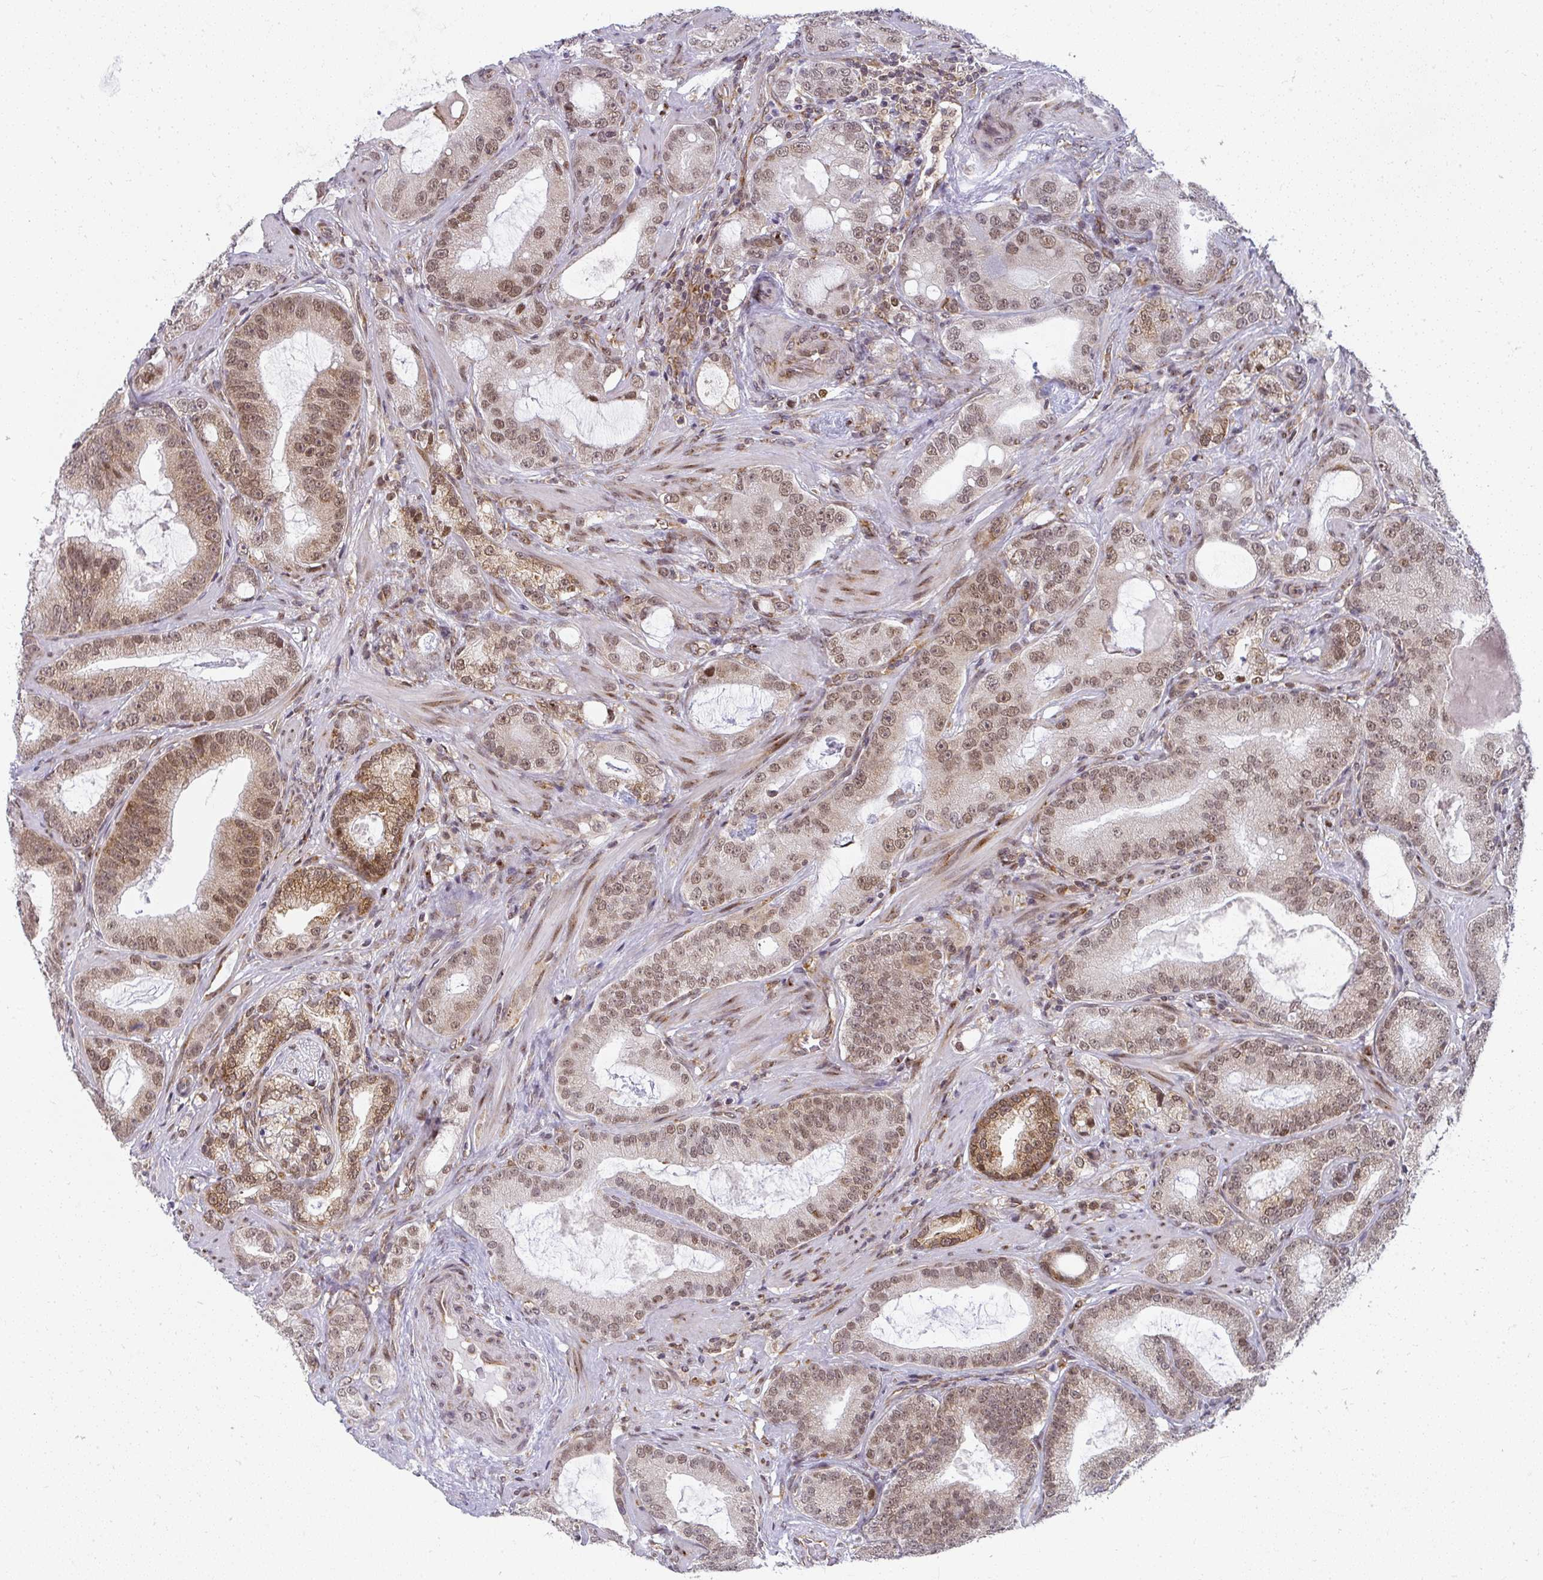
{"staining": {"intensity": "moderate", "quantity": ">75%", "location": "cytoplasmic/membranous,nuclear"}, "tissue": "prostate cancer", "cell_type": "Tumor cells", "image_type": "cancer", "snomed": [{"axis": "morphology", "description": "Adenocarcinoma, High grade"}, {"axis": "topography", "description": "Prostate"}], "caption": "Immunohistochemical staining of prostate adenocarcinoma (high-grade) reveals medium levels of moderate cytoplasmic/membranous and nuclear protein expression in about >75% of tumor cells. Using DAB (brown) and hematoxylin (blue) stains, captured at high magnification using brightfield microscopy.", "gene": "SYNCRIP", "patient": {"sex": "male", "age": 65}}